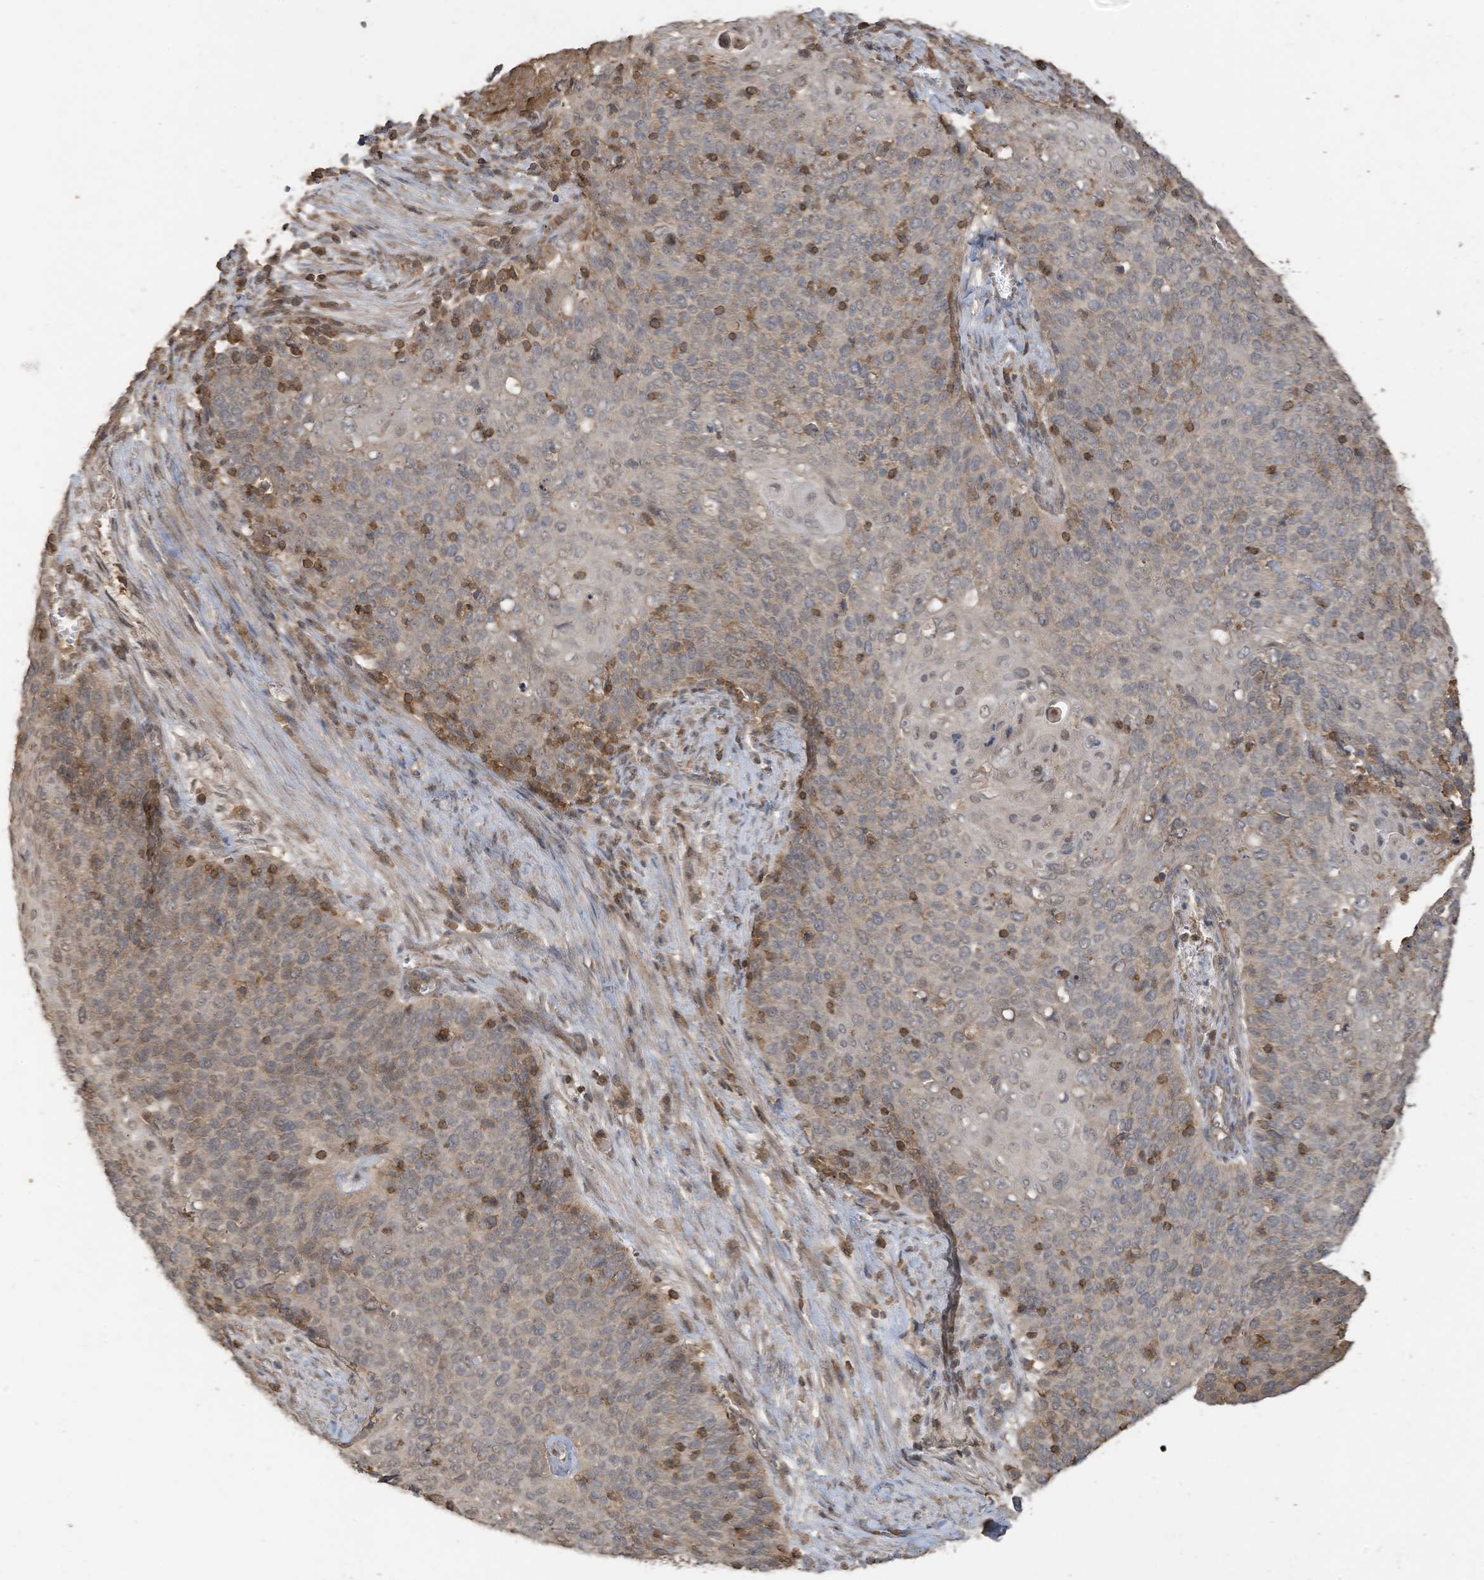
{"staining": {"intensity": "weak", "quantity": "25%-75%", "location": "cytoplasmic/membranous"}, "tissue": "cervical cancer", "cell_type": "Tumor cells", "image_type": "cancer", "snomed": [{"axis": "morphology", "description": "Squamous cell carcinoma, NOS"}, {"axis": "topography", "description": "Cervix"}], "caption": "Weak cytoplasmic/membranous expression for a protein is present in about 25%-75% of tumor cells of cervical cancer (squamous cell carcinoma) using immunohistochemistry.", "gene": "COX10", "patient": {"sex": "female", "age": 39}}